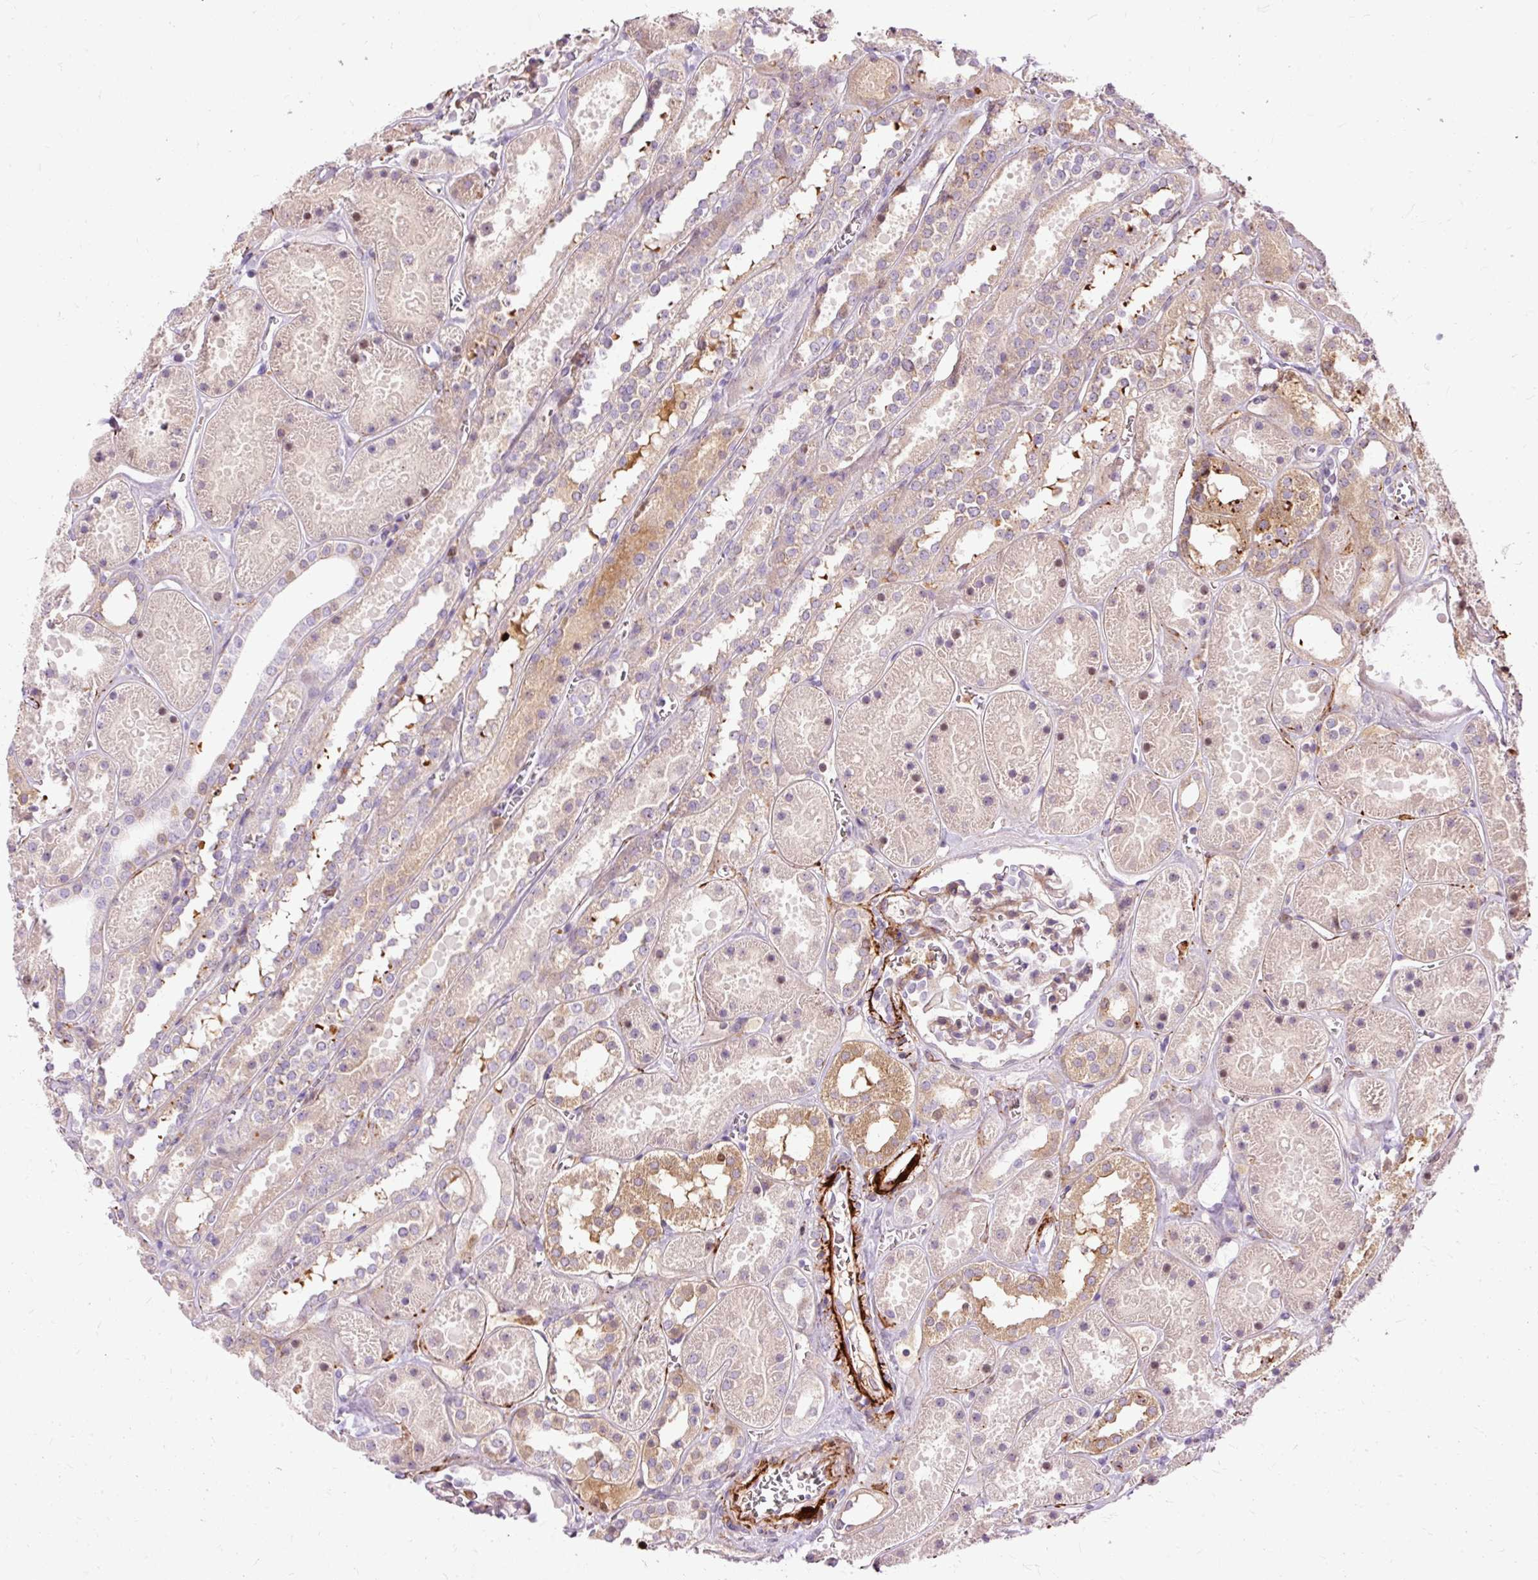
{"staining": {"intensity": "moderate", "quantity": "<25%", "location": "cytoplasmic/membranous"}, "tissue": "kidney", "cell_type": "Cells in glomeruli", "image_type": "normal", "snomed": [{"axis": "morphology", "description": "Normal tissue, NOS"}, {"axis": "topography", "description": "Kidney"}], "caption": "Moderate cytoplasmic/membranous protein staining is present in about <25% of cells in glomeruli in kidney. (DAB IHC with brightfield microscopy, high magnification).", "gene": "CEBPZ", "patient": {"sex": "female", "age": 41}}